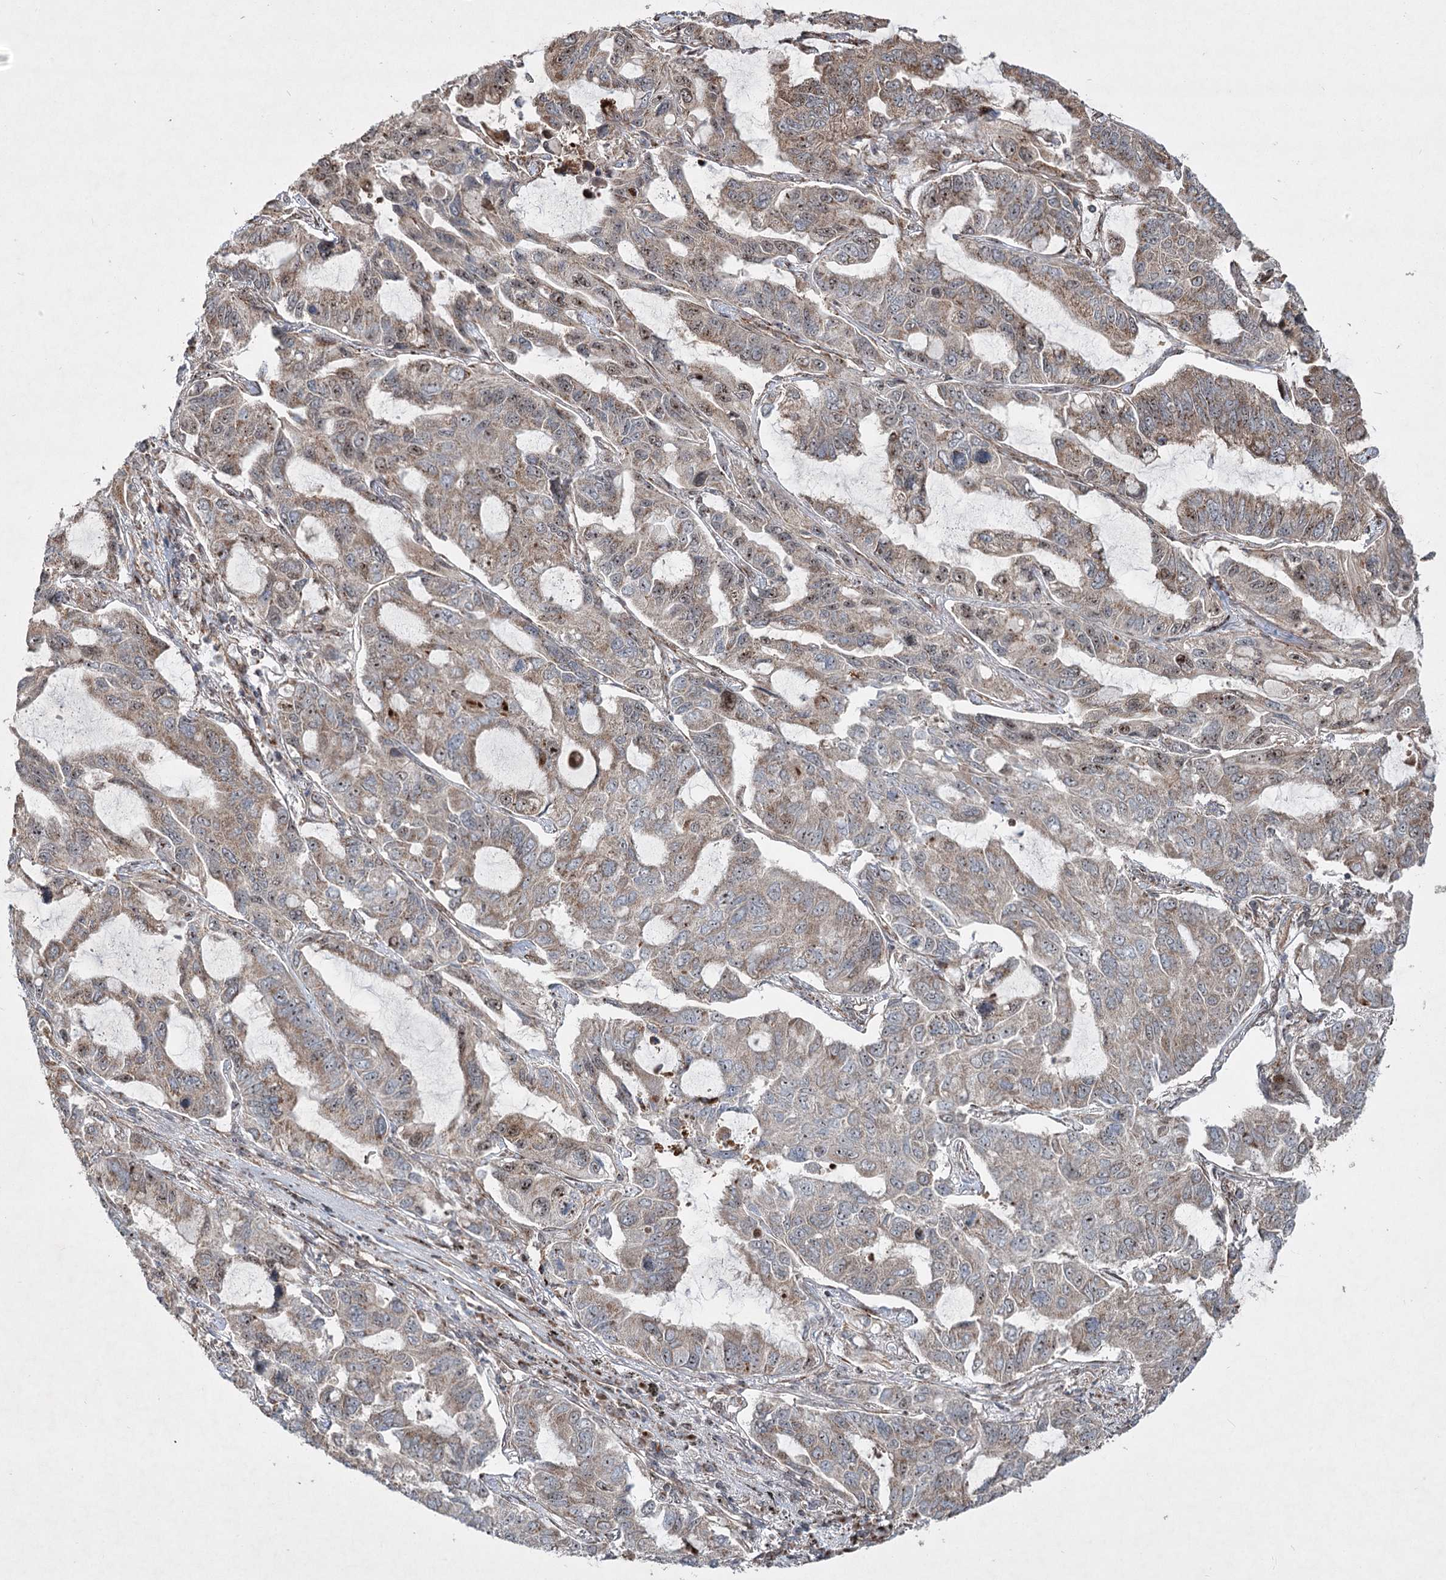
{"staining": {"intensity": "weak", "quantity": ">75%", "location": "cytoplasmic/membranous,nuclear"}, "tissue": "lung cancer", "cell_type": "Tumor cells", "image_type": "cancer", "snomed": [{"axis": "morphology", "description": "Adenocarcinoma, NOS"}, {"axis": "topography", "description": "Lung"}], "caption": "Immunohistochemical staining of adenocarcinoma (lung) shows low levels of weak cytoplasmic/membranous and nuclear staining in approximately >75% of tumor cells. Nuclei are stained in blue.", "gene": "SERINC5", "patient": {"sex": "male", "age": 64}}